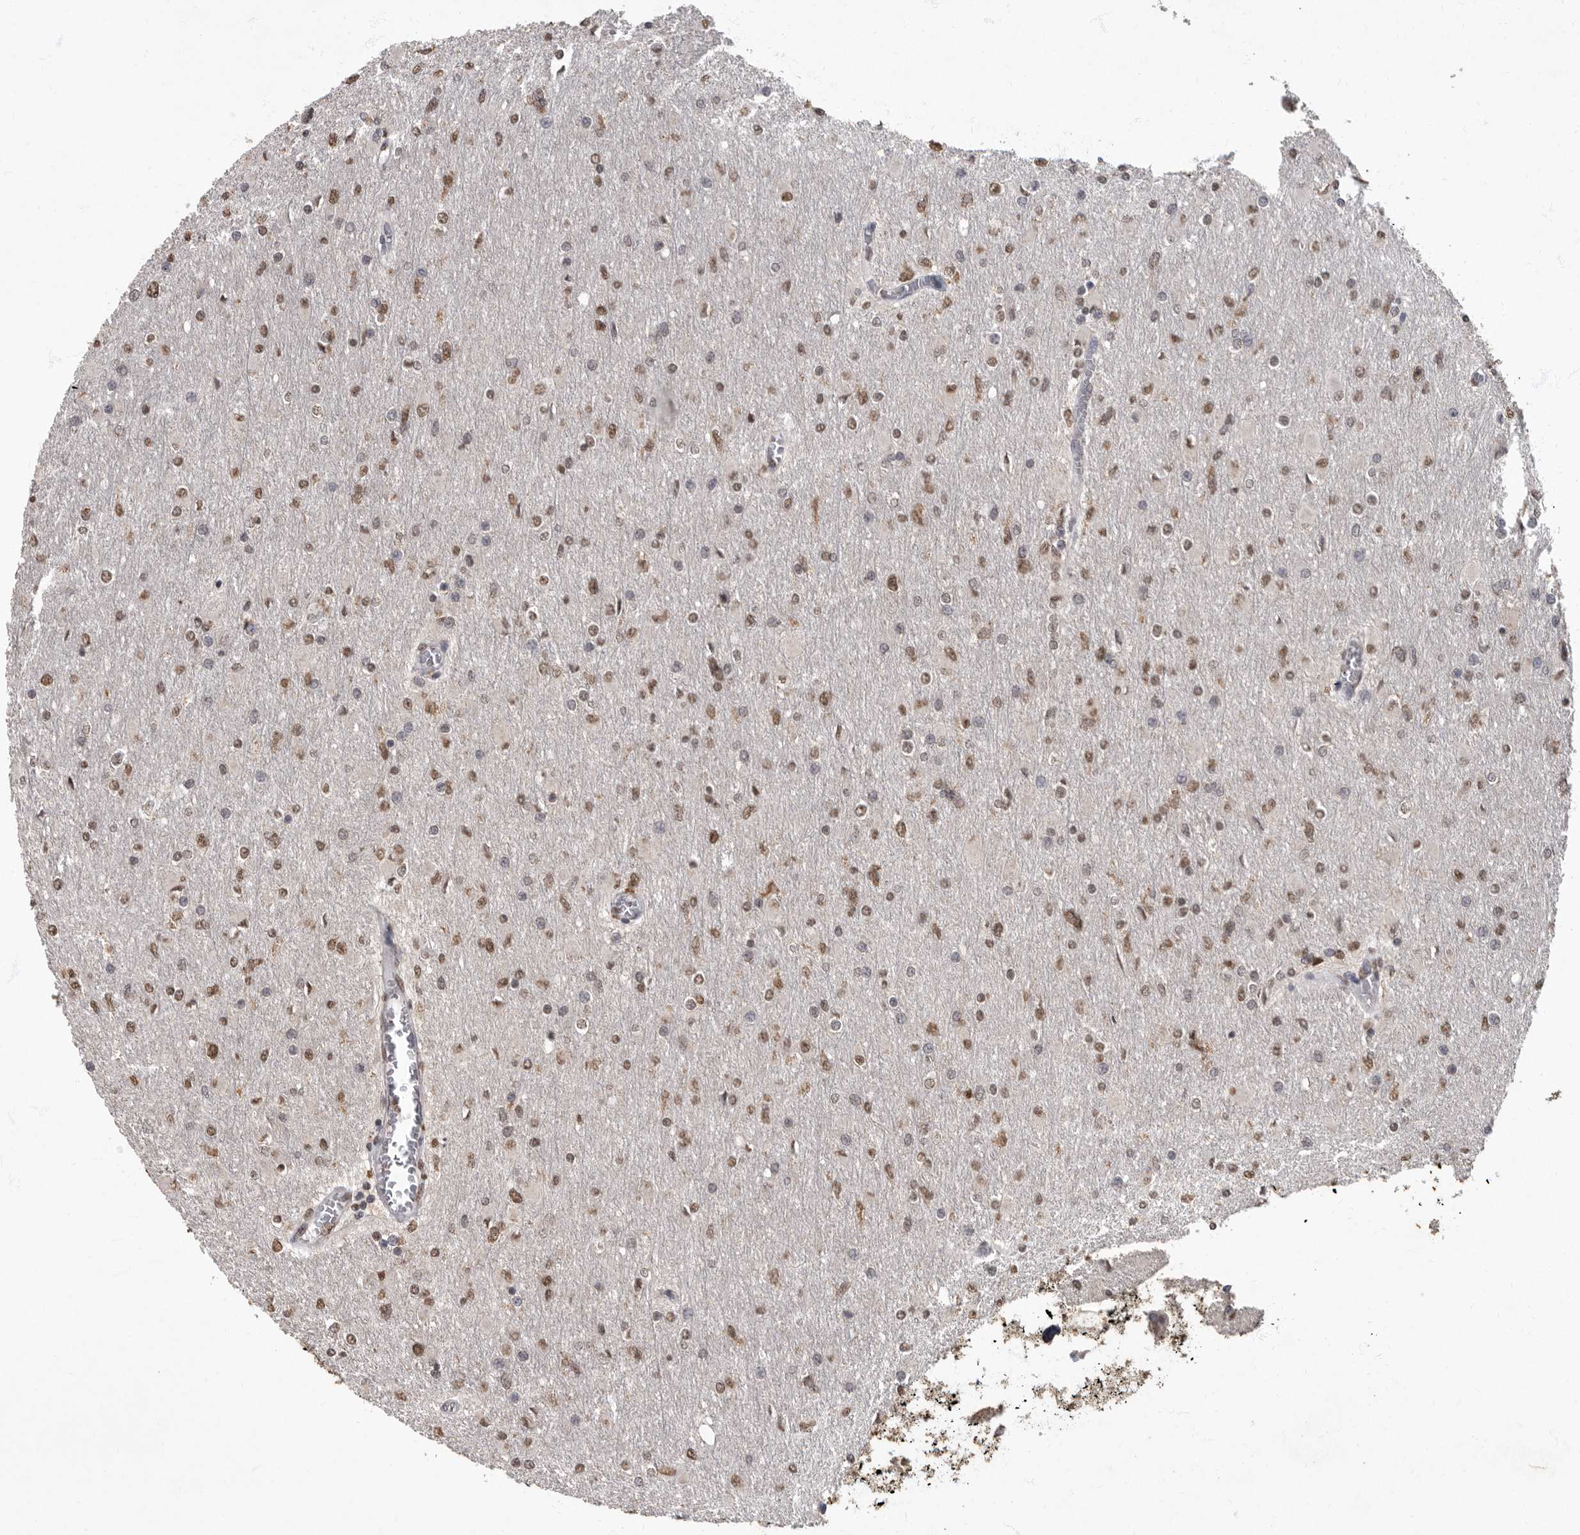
{"staining": {"intensity": "moderate", "quantity": "25%-75%", "location": "nuclear"}, "tissue": "glioma", "cell_type": "Tumor cells", "image_type": "cancer", "snomed": [{"axis": "morphology", "description": "Glioma, malignant, High grade"}, {"axis": "topography", "description": "Cerebral cortex"}], "caption": "Immunohistochemical staining of human malignant glioma (high-grade) demonstrates medium levels of moderate nuclear expression in approximately 25%-75% of tumor cells. Using DAB (brown) and hematoxylin (blue) stains, captured at high magnification using brightfield microscopy.", "gene": "NBL1", "patient": {"sex": "female", "age": 36}}